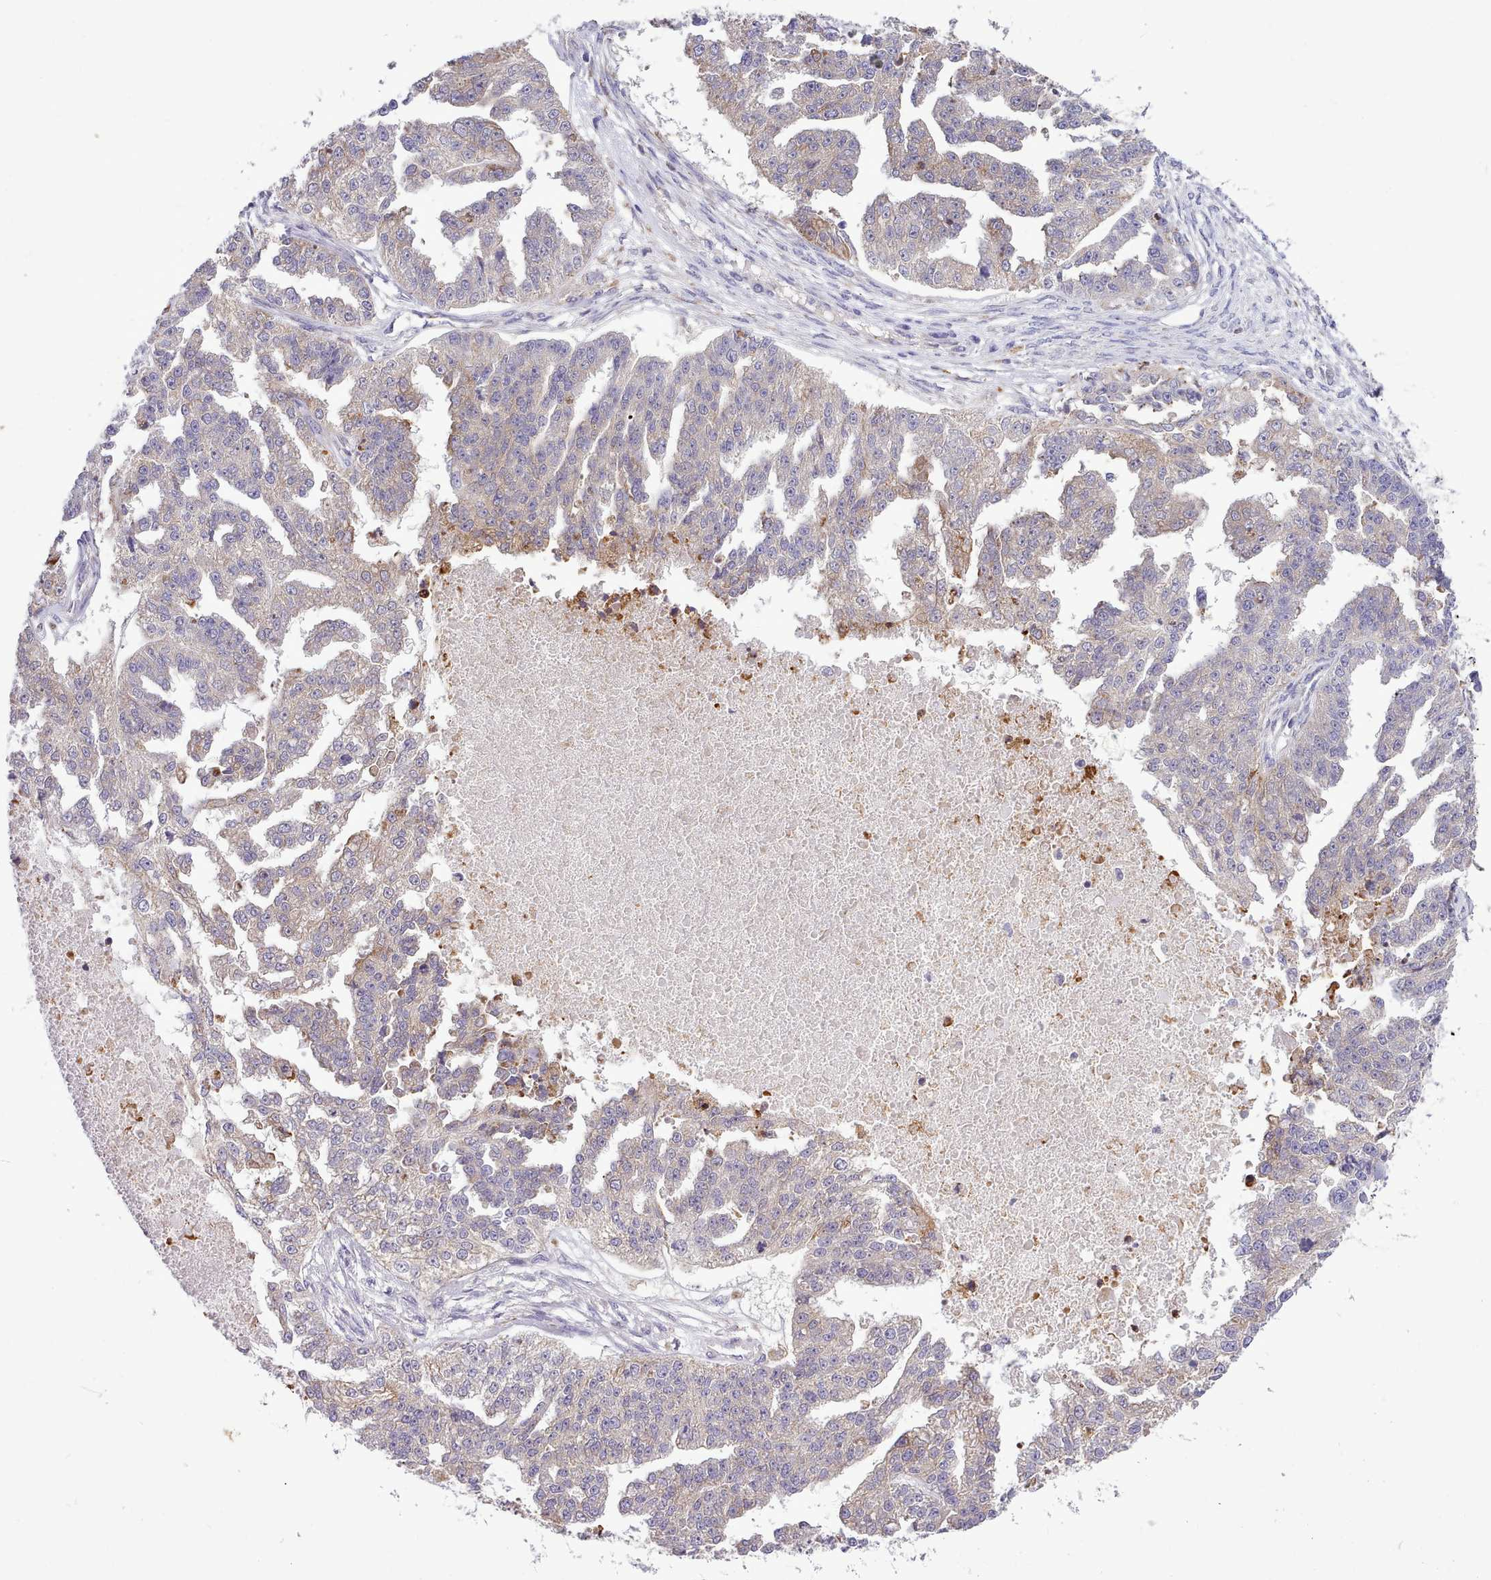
{"staining": {"intensity": "moderate", "quantity": "<25%", "location": "cytoplasmic/membranous"}, "tissue": "ovarian cancer", "cell_type": "Tumor cells", "image_type": "cancer", "snomed": [{"axis": "morphology", "description": "Cystadenocarcinoma, serous, NOS"}, {"axis": "topography", "description": "Ovary"}], "caption": "Protein expression analysis of ovarian cancer demonstrates moderate cytoplasmic/membranous positivity in approximately <25% of tumor cells. Nuclei are stained in blue.", "gene": "FAM83E", "patient": {"sex": "female", "age": 58}}